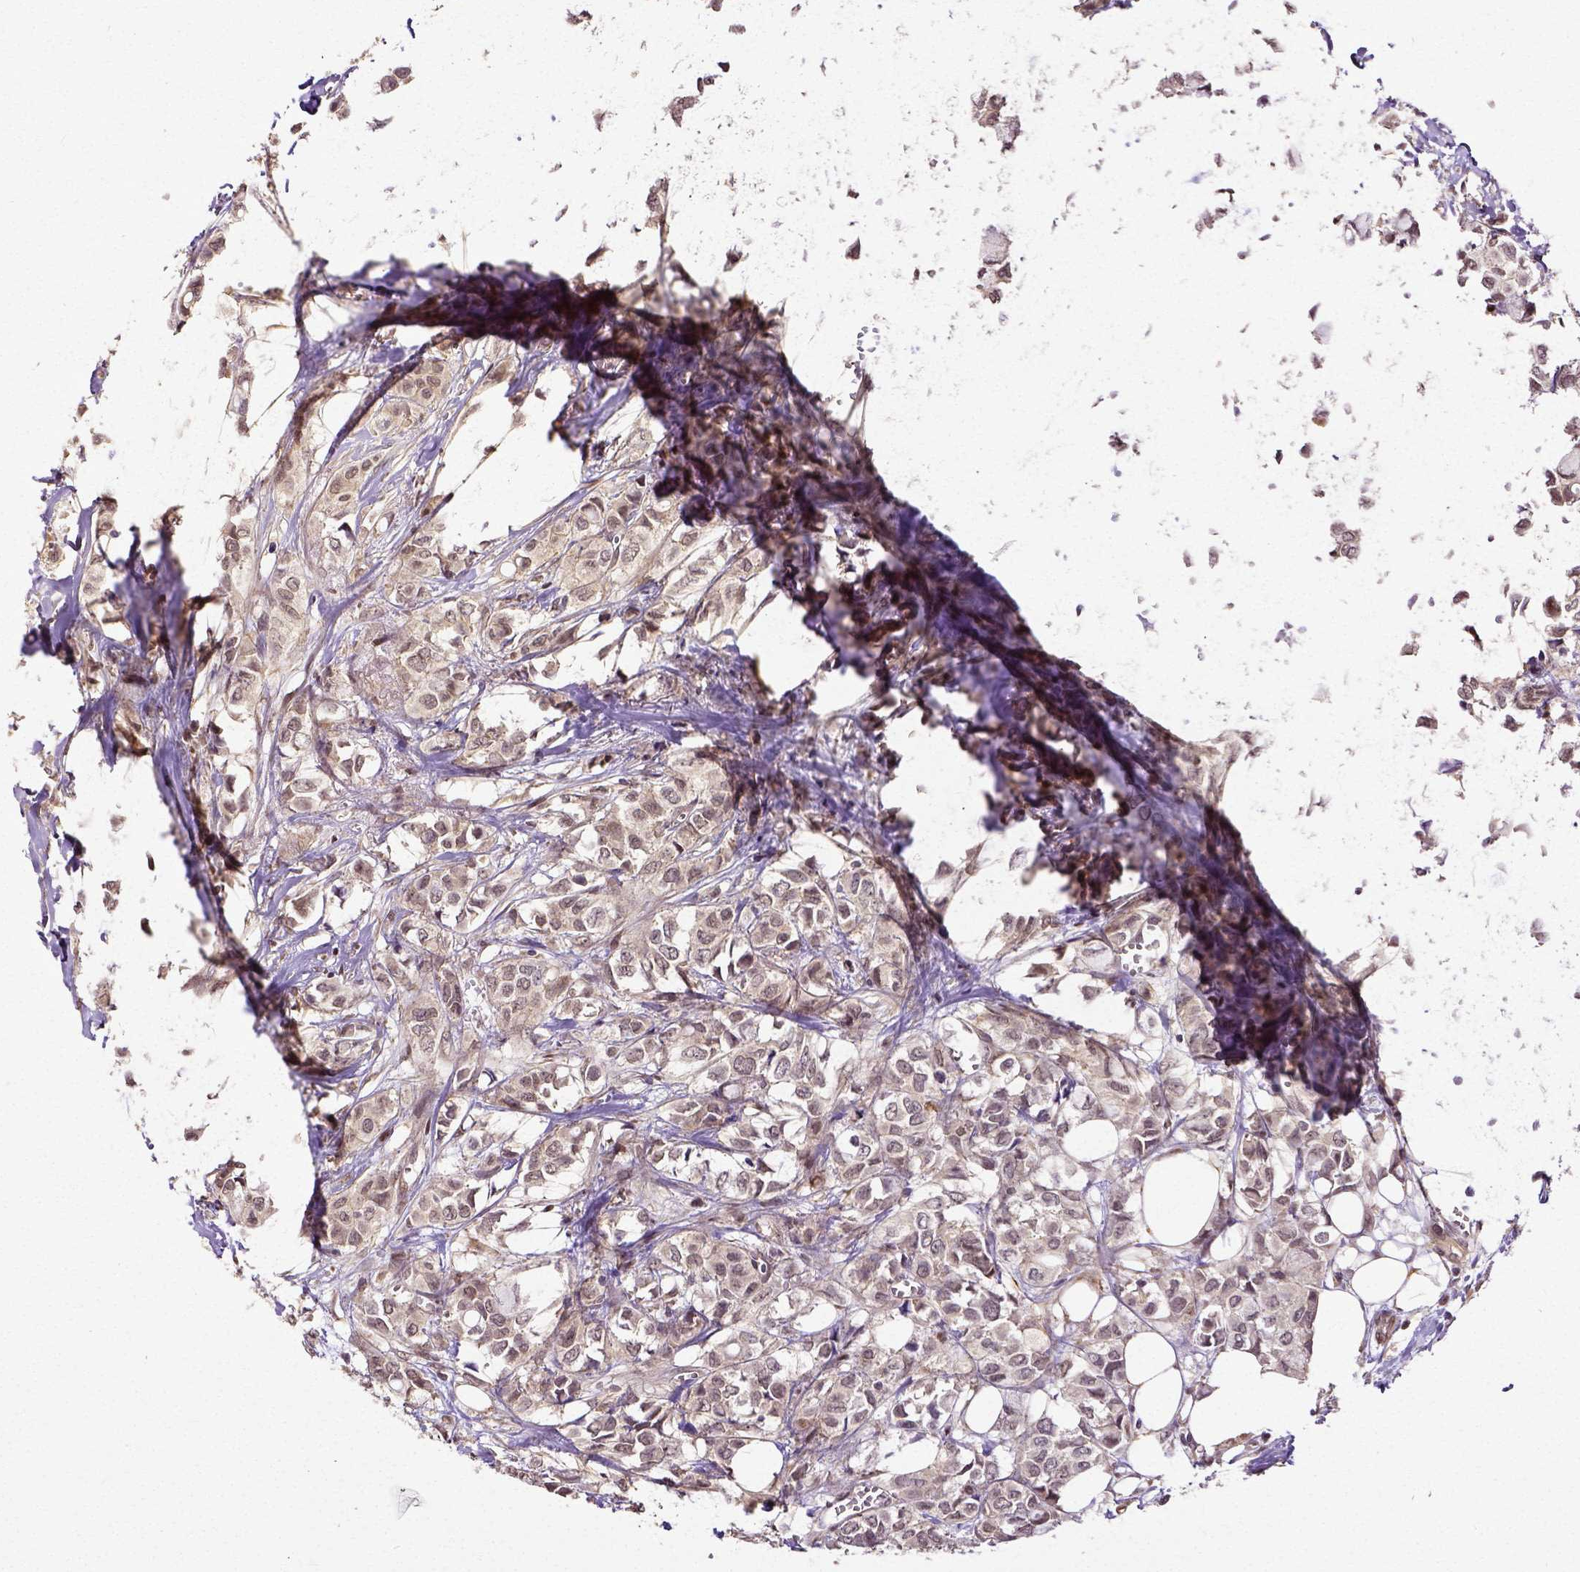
{"staining": {"intensity": "negative", "quantity": "none", "location": "none"}, "tissue": "breast cancer", "cell_type": "Tumor cells", "image_type": "cancer", "snomed": [{"axis": "morphology", "description": "Duct carcinoma"}, {"axis": "topography", "description": "Breast"}], "caption": "A high-resolution image shows immunohistochemistry staining of intraductal carcinoma (breast), which exhibits no significant positivity in tumor cells.", "gene": "DICER1", "patient": {"sex": "female", "age": 85}}